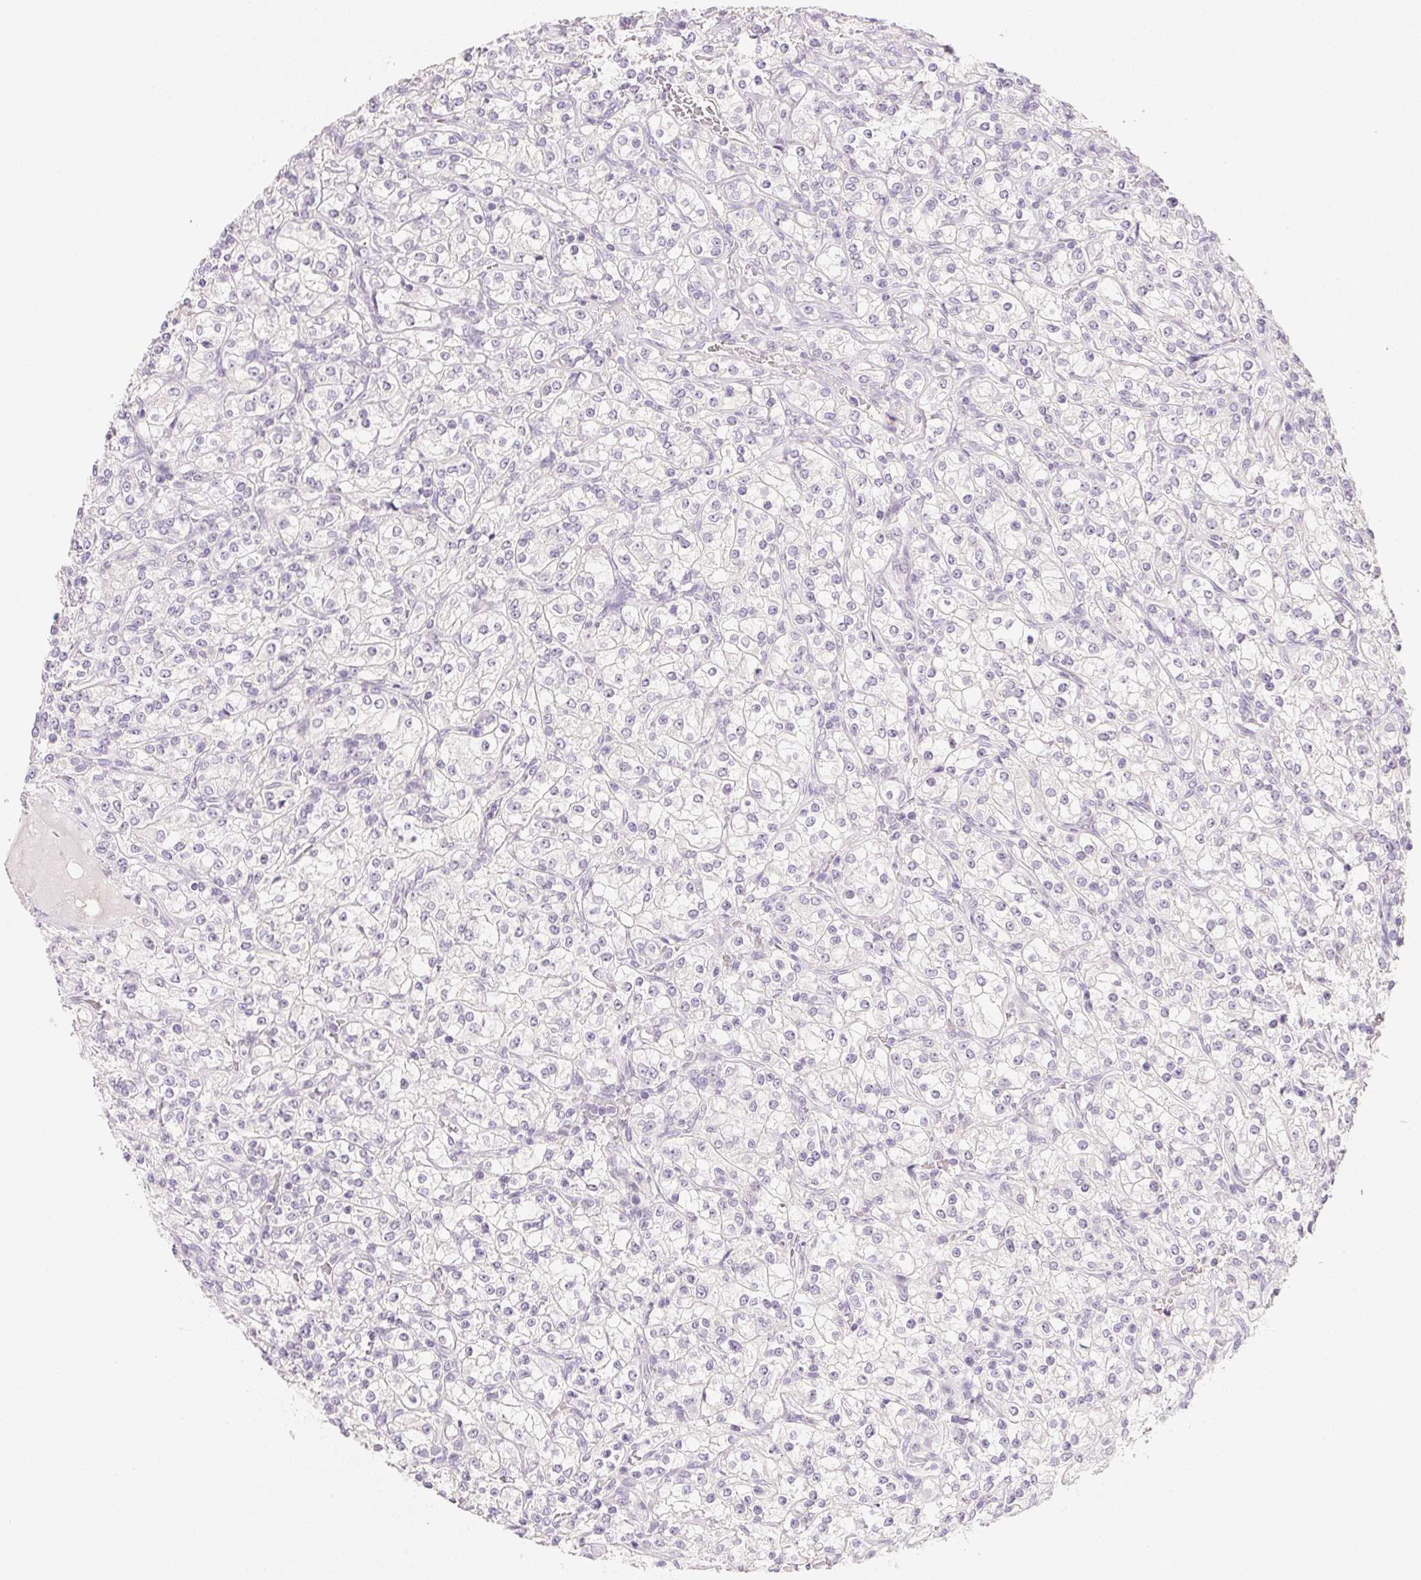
{"staining": {"intensity": "negative", "quantity": "none", "location": "none"}, "tissue": "renal cancer", "cell_type": "Tumor cells", "image_type": "cancer", "snomed": [{"axis": "morphology", "description": "Adenocarcinoma, NOS"}, {"axis": "topography", "description": "Kidney"}], "caption": "Immunohistochemistry (IHC) of renal cancer (adenocarcinoma) reveals no positivity in tumor cells.", "gene": "MCOLN3", "patient": {"sex": "male", "age": 77}}